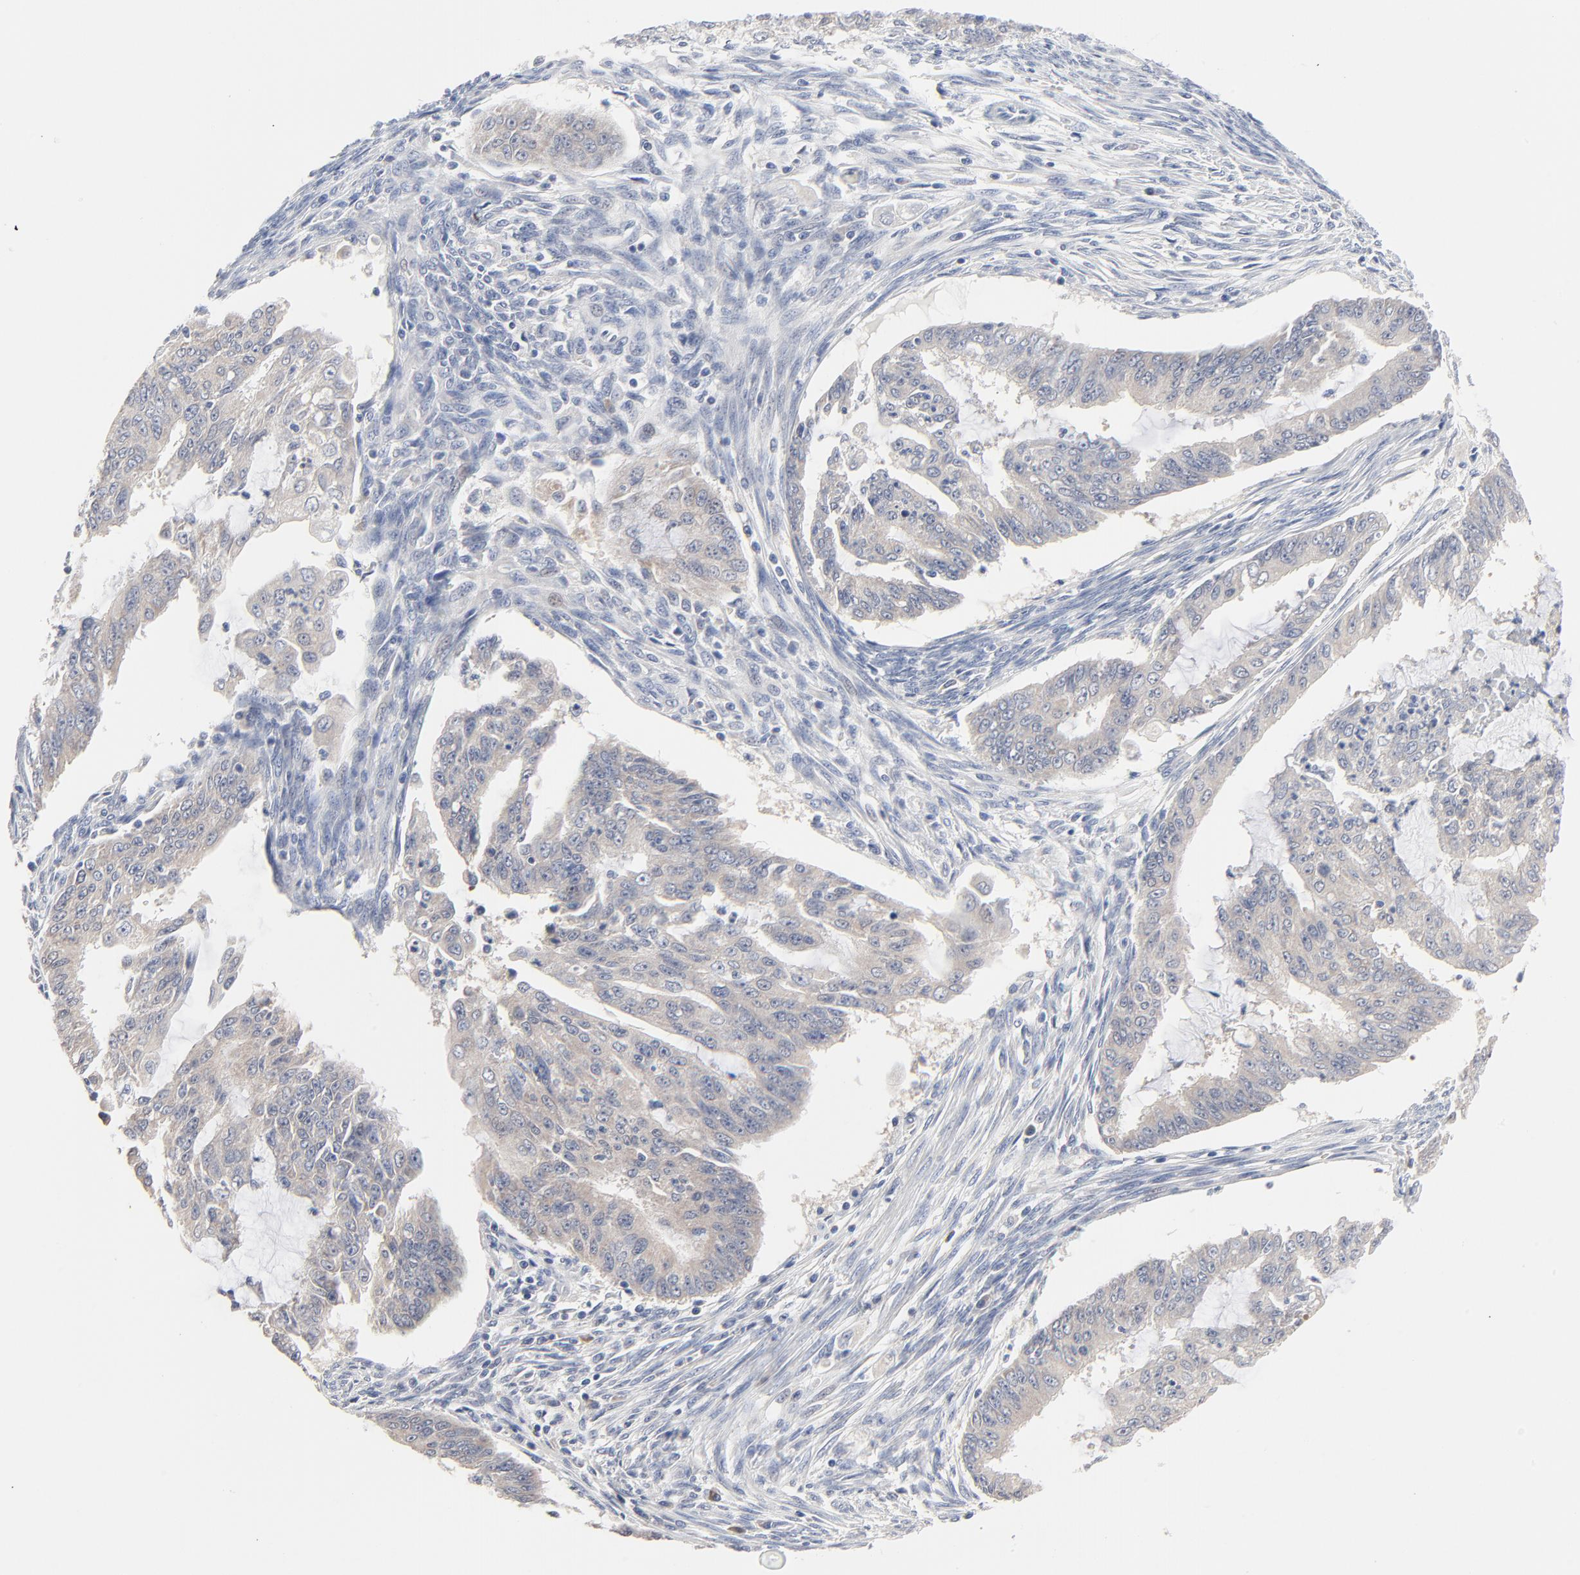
{"staining": {"intensity": "weak", "quantity": "25%-75%", "location": "cytoplasmic/membranous"}, "tissue": "endometrial cancer", "cell_type": "Tumor cells", "image_type": "cancer", "snomed": [{"axis": "morphology", "description": "Adenocarcinoma, NOS"}, {"axis": "topography", "description": "Endometrium"}], "caption": "This photomicrograph demonstrates immunohistochemistry (IHC) staining of human endometrial cancer, with low weak cytoplasmic/membranous positivity in approximately 25%-75% of tumor cells.", "gene": "FBXL5", "patient": {"sex": "female", "age": 75}}